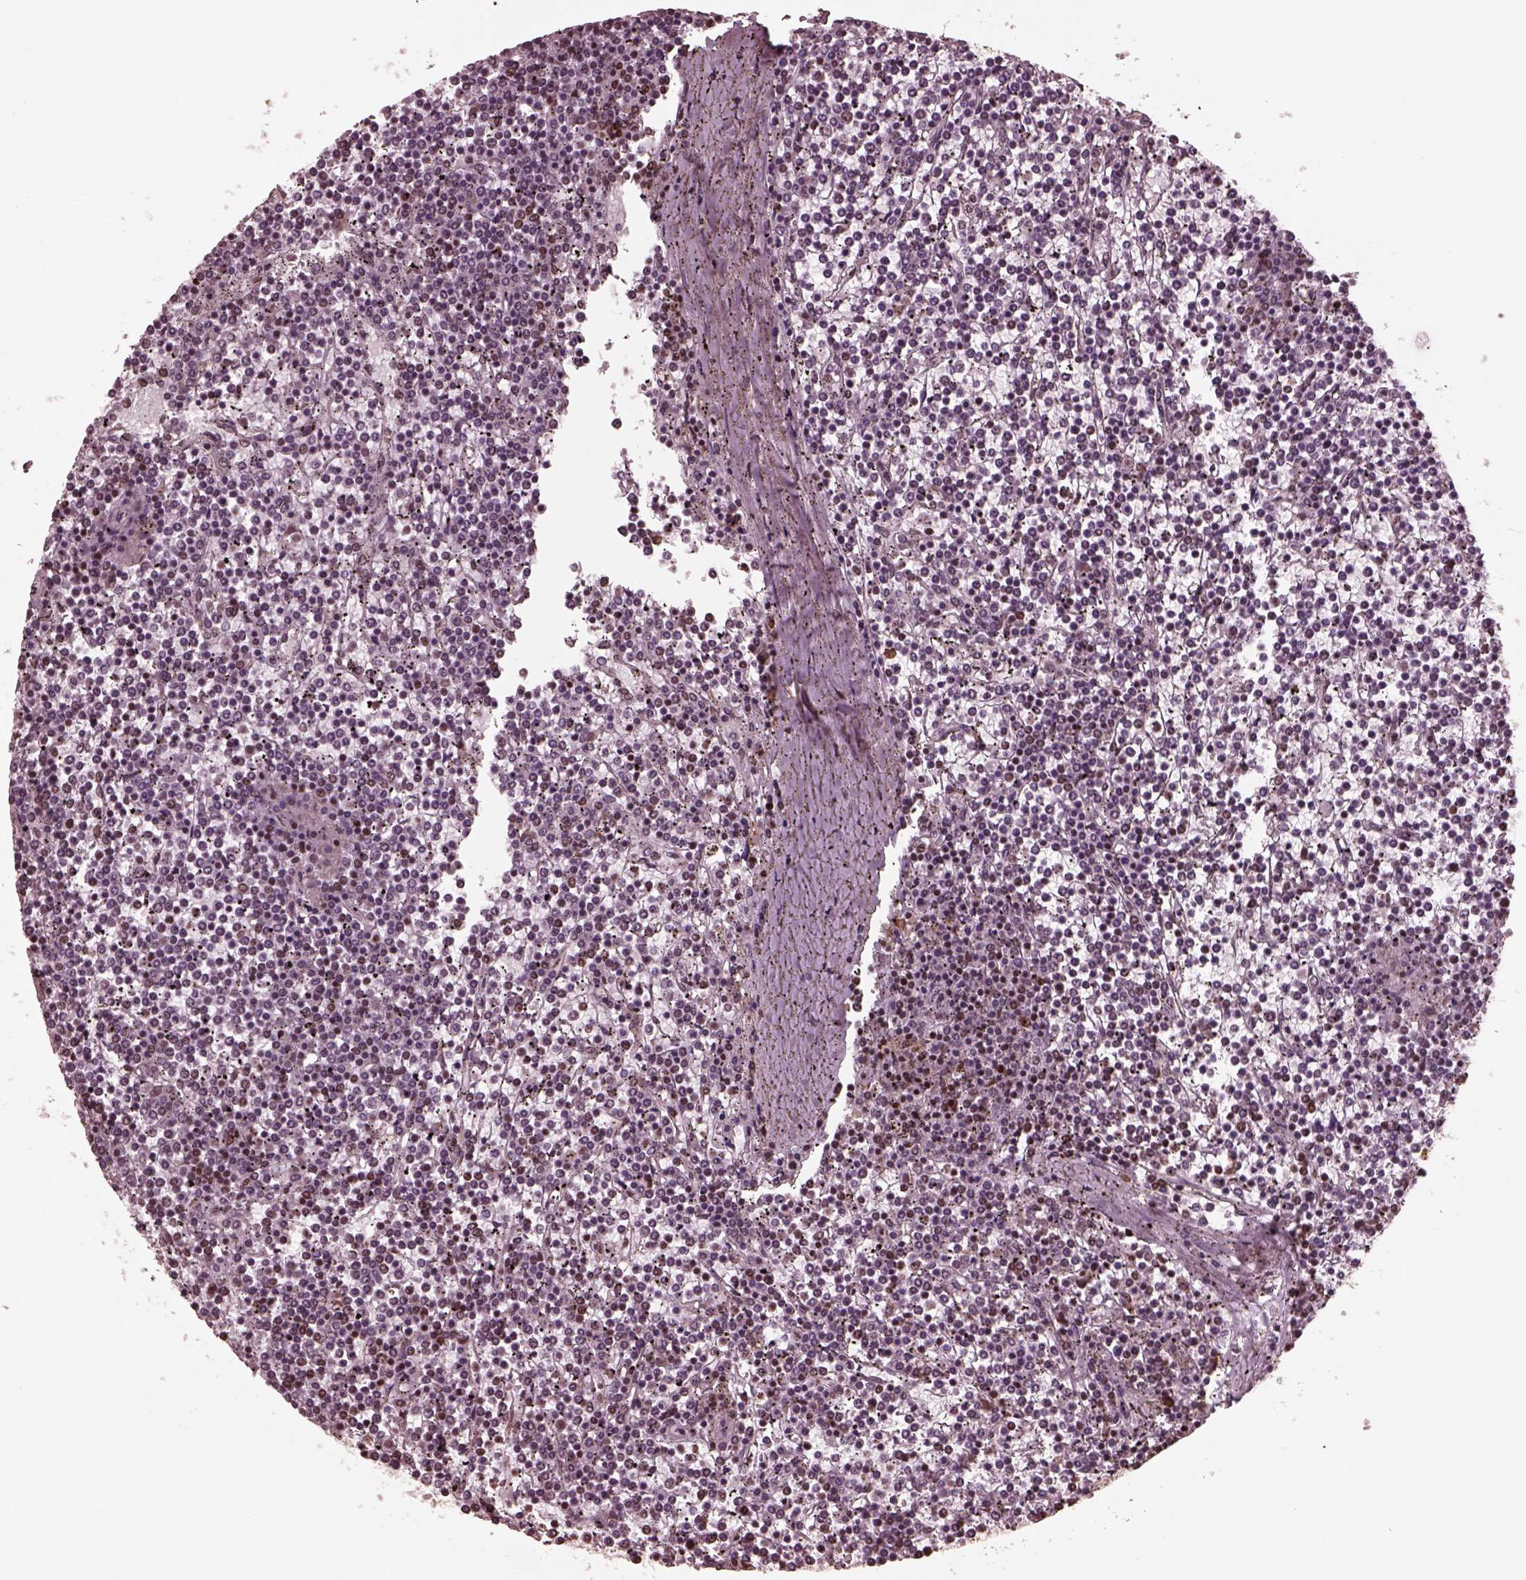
{"staining": {"intensity": "negative", "quantity": "none", "location": "none"}, "tissue": "lymphoma", "cell_type": "Tumor cells", "image_type": "cancer", "snomed": [{"axis": "morphology", "description": "Malignant lymphoma, non-Hodgkin's type, Low grade"}, {"axis": "topography", "description": "Spleen"}], "caption": "Malignant lymphoma, non-Hodgkin's type (low-grade) was stained to show a protein in brown. There is no significant expression in tumor cells. (Immunohistochemistry (ihc), brightfield microscopy, high magnification).", "gene": "NSD1", "patient": {"sex": "female", "age": 19}}